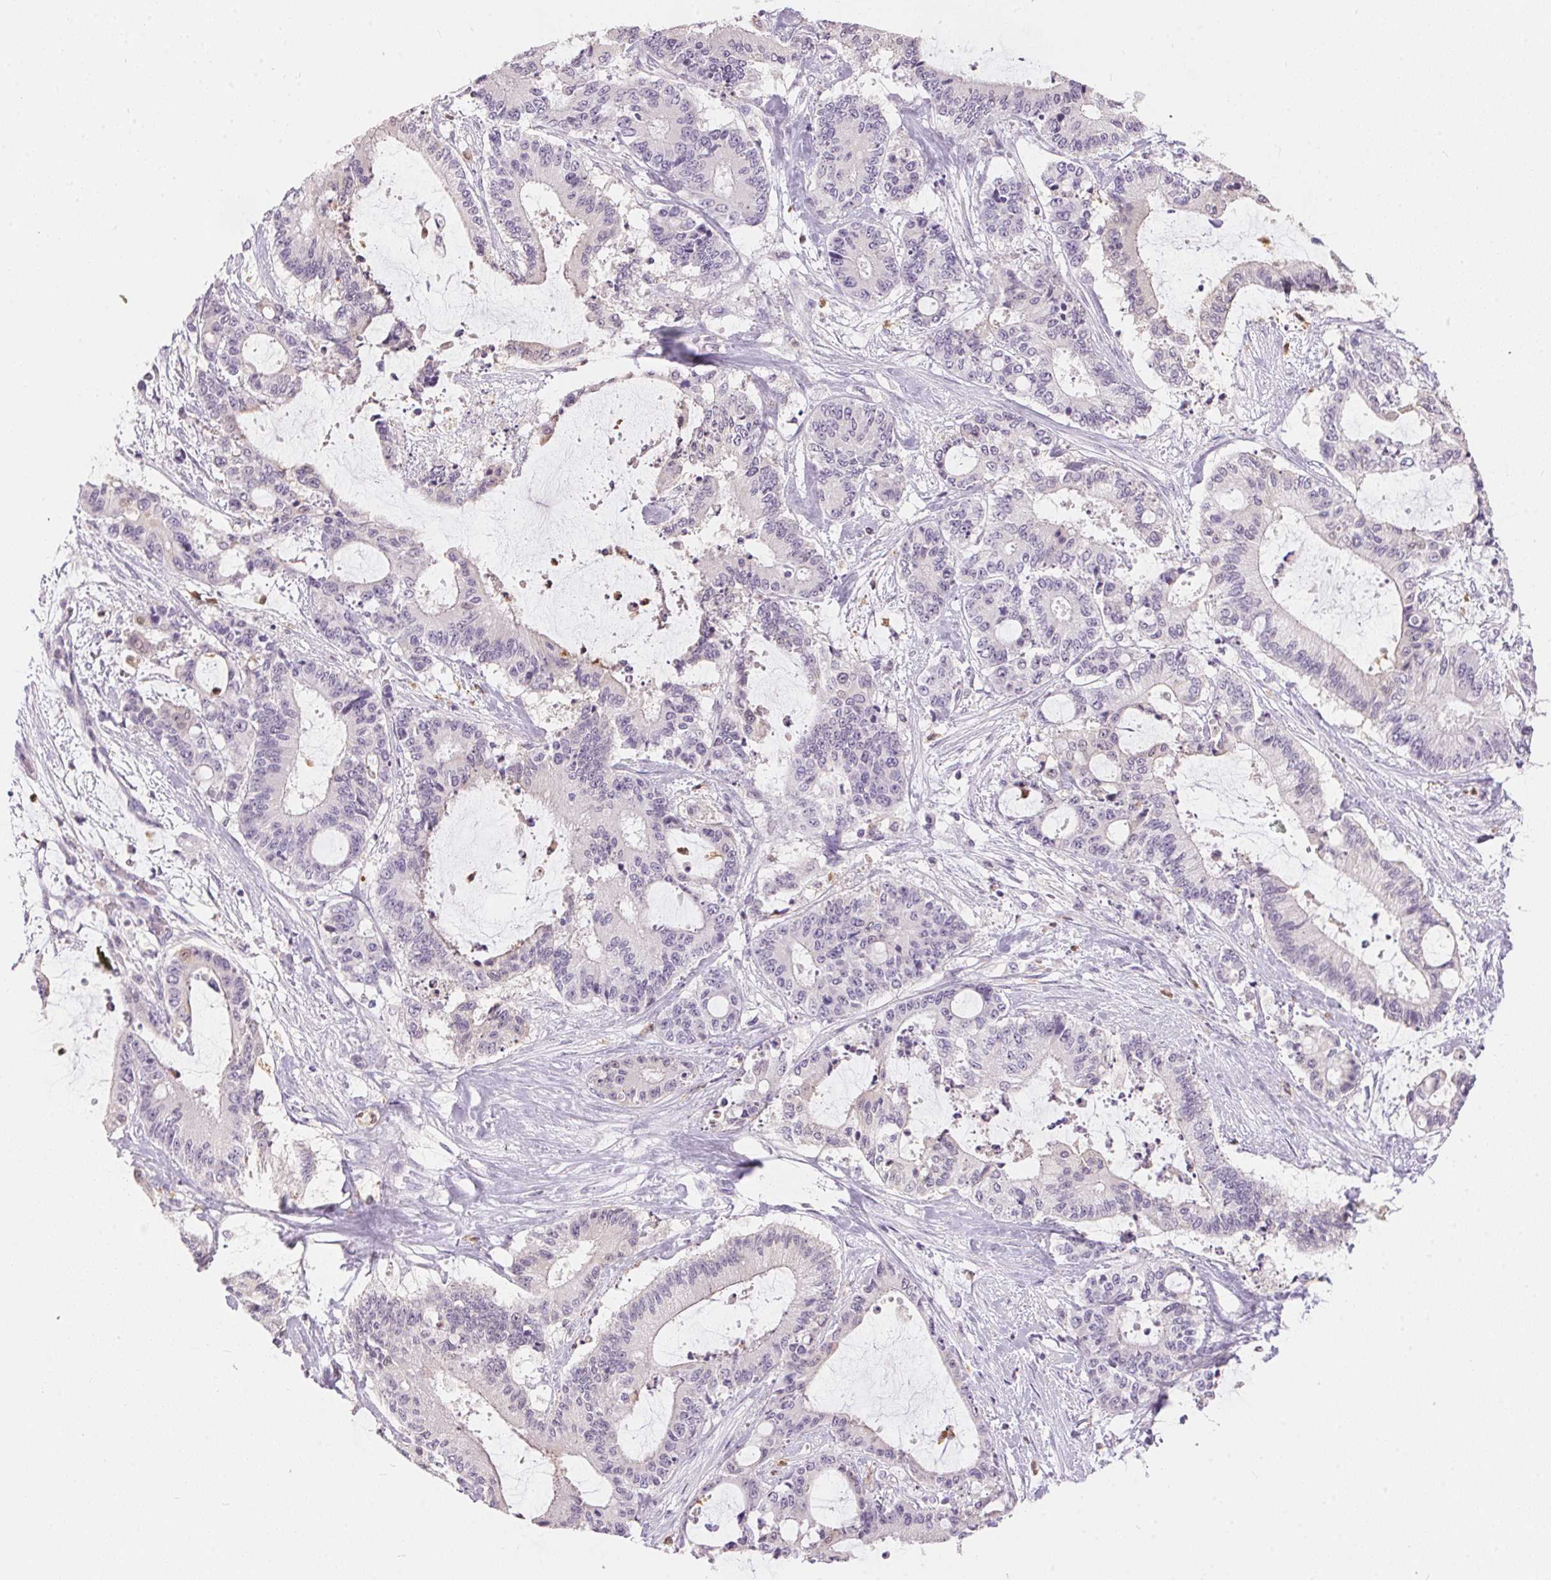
{"staining": {"intensity": "negative", "quantity": "none", "location": "none"}, "tissue": "liver cancer", "cell_type": "Tumor cells", "image_type": "cancer", "snomed": [{"axis": "morphology", "description": "Cholangiocarcinoma"}, {"axis": "topography", "description": "Liver"}], "caption": "Histopathology image shows no significant protein staining in tumor cells of cholangiocarcinoma (liver). (Stains: DAB (3,3'-diaminobenzidine) immunohistochemistry (IHC) with hematoxylin counter stain, Microscopy: brightfield microscopy at high magnification).", "gene": "SERPINB1", "patient": {"sex": "female", "age": 73}}